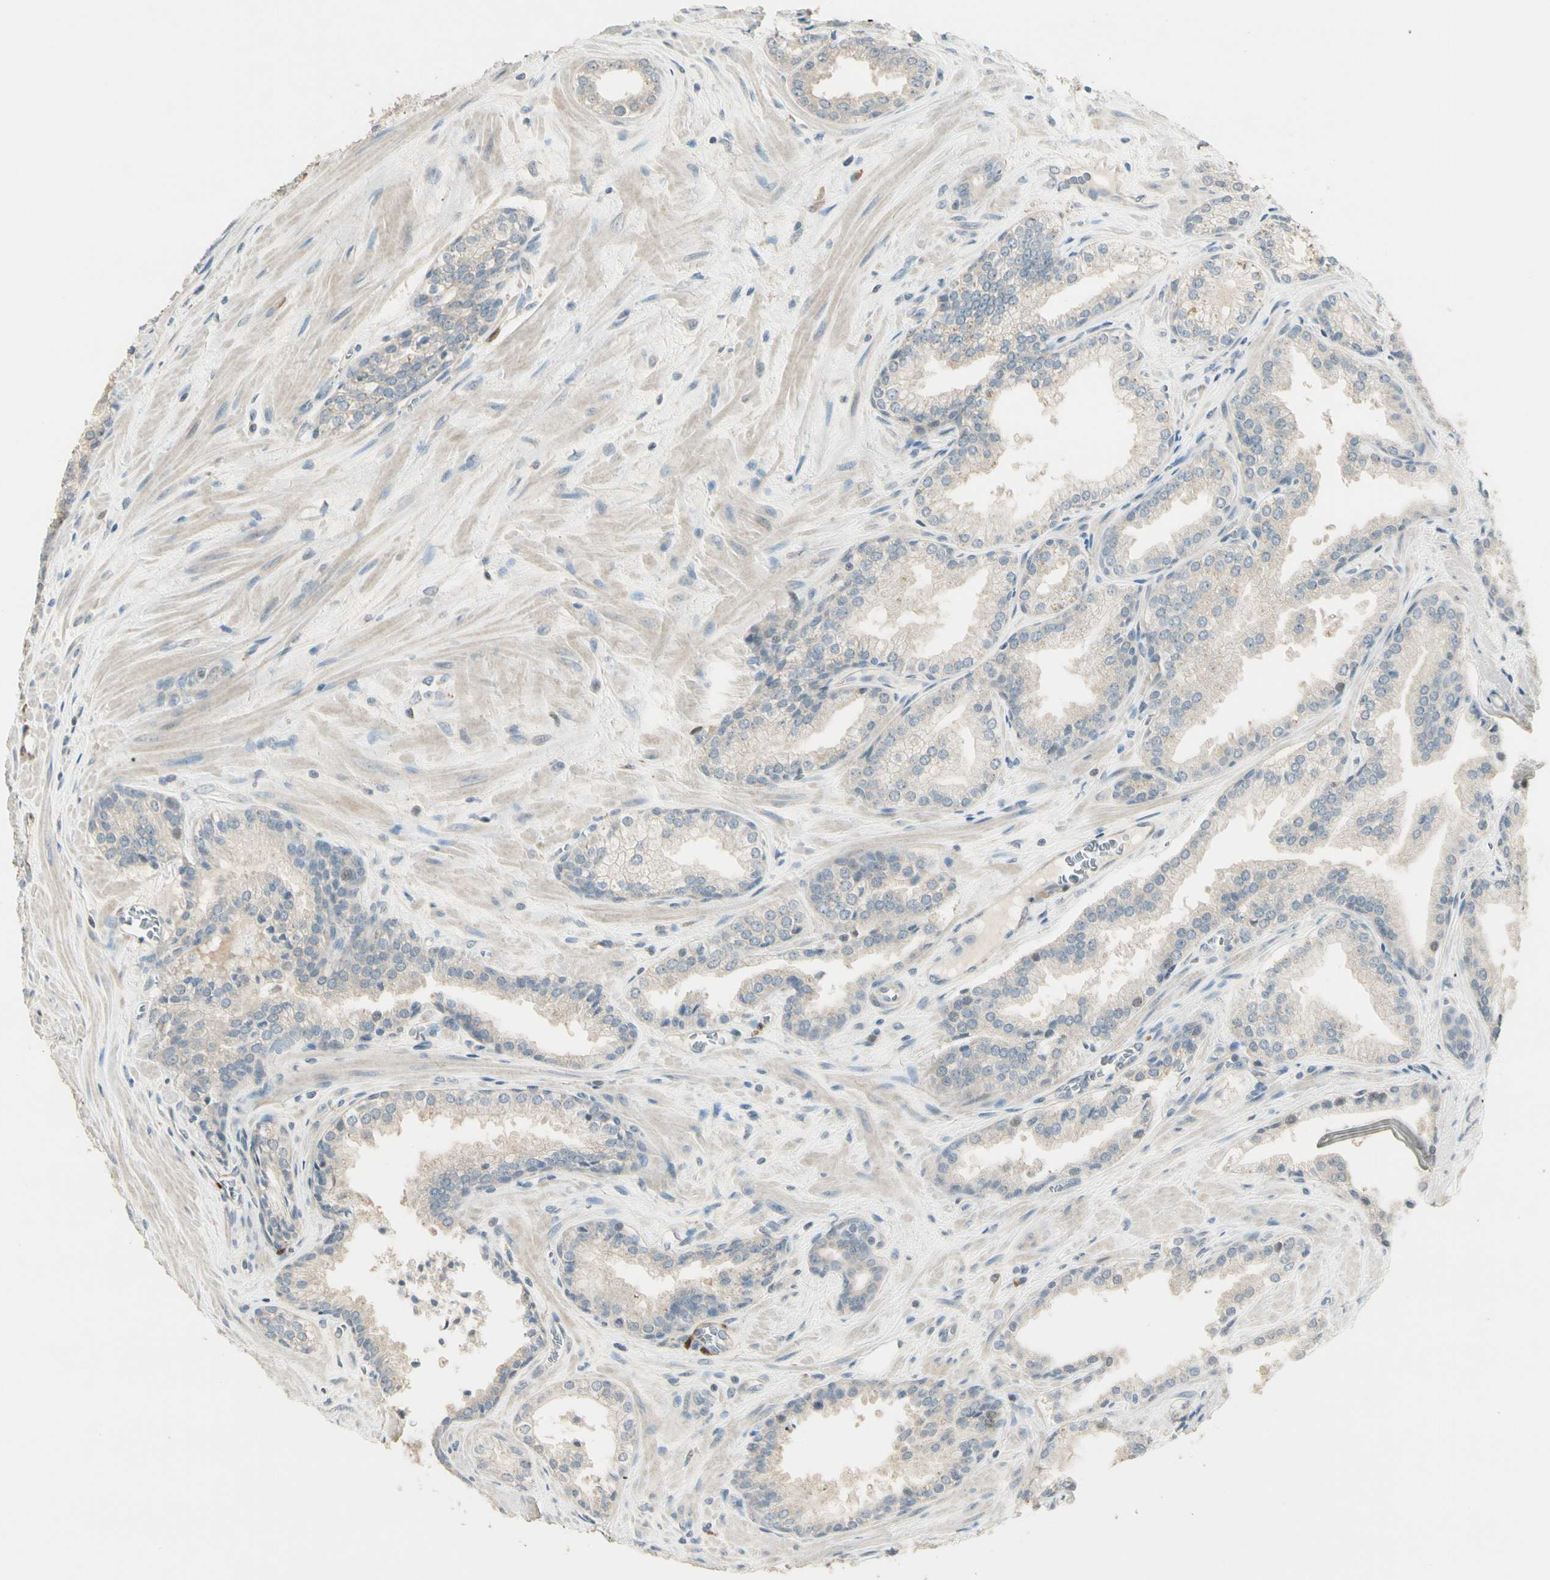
{"staining": {"intensity": "negative", "quantity": "none", "location": "none"}, "tissue": "prostate cancer", "cell_type": "Tumor cells", "image_type": "cancer", "snomed": [{"axis": "morphology", "description": "Adenocarcinoma, Low grade"}, {"axis": "topography", "description": "Prostate"}], "caption": "Immunohistochemistry (IHC) histopathology image of neoplastic tissue: human prostate cancer (low-grade adenocarcinoma) stained with DAB displays no significant protein positivity in tumor cells.", "gene": "GNE", "patient": {"sex": "male", "age": 60}}